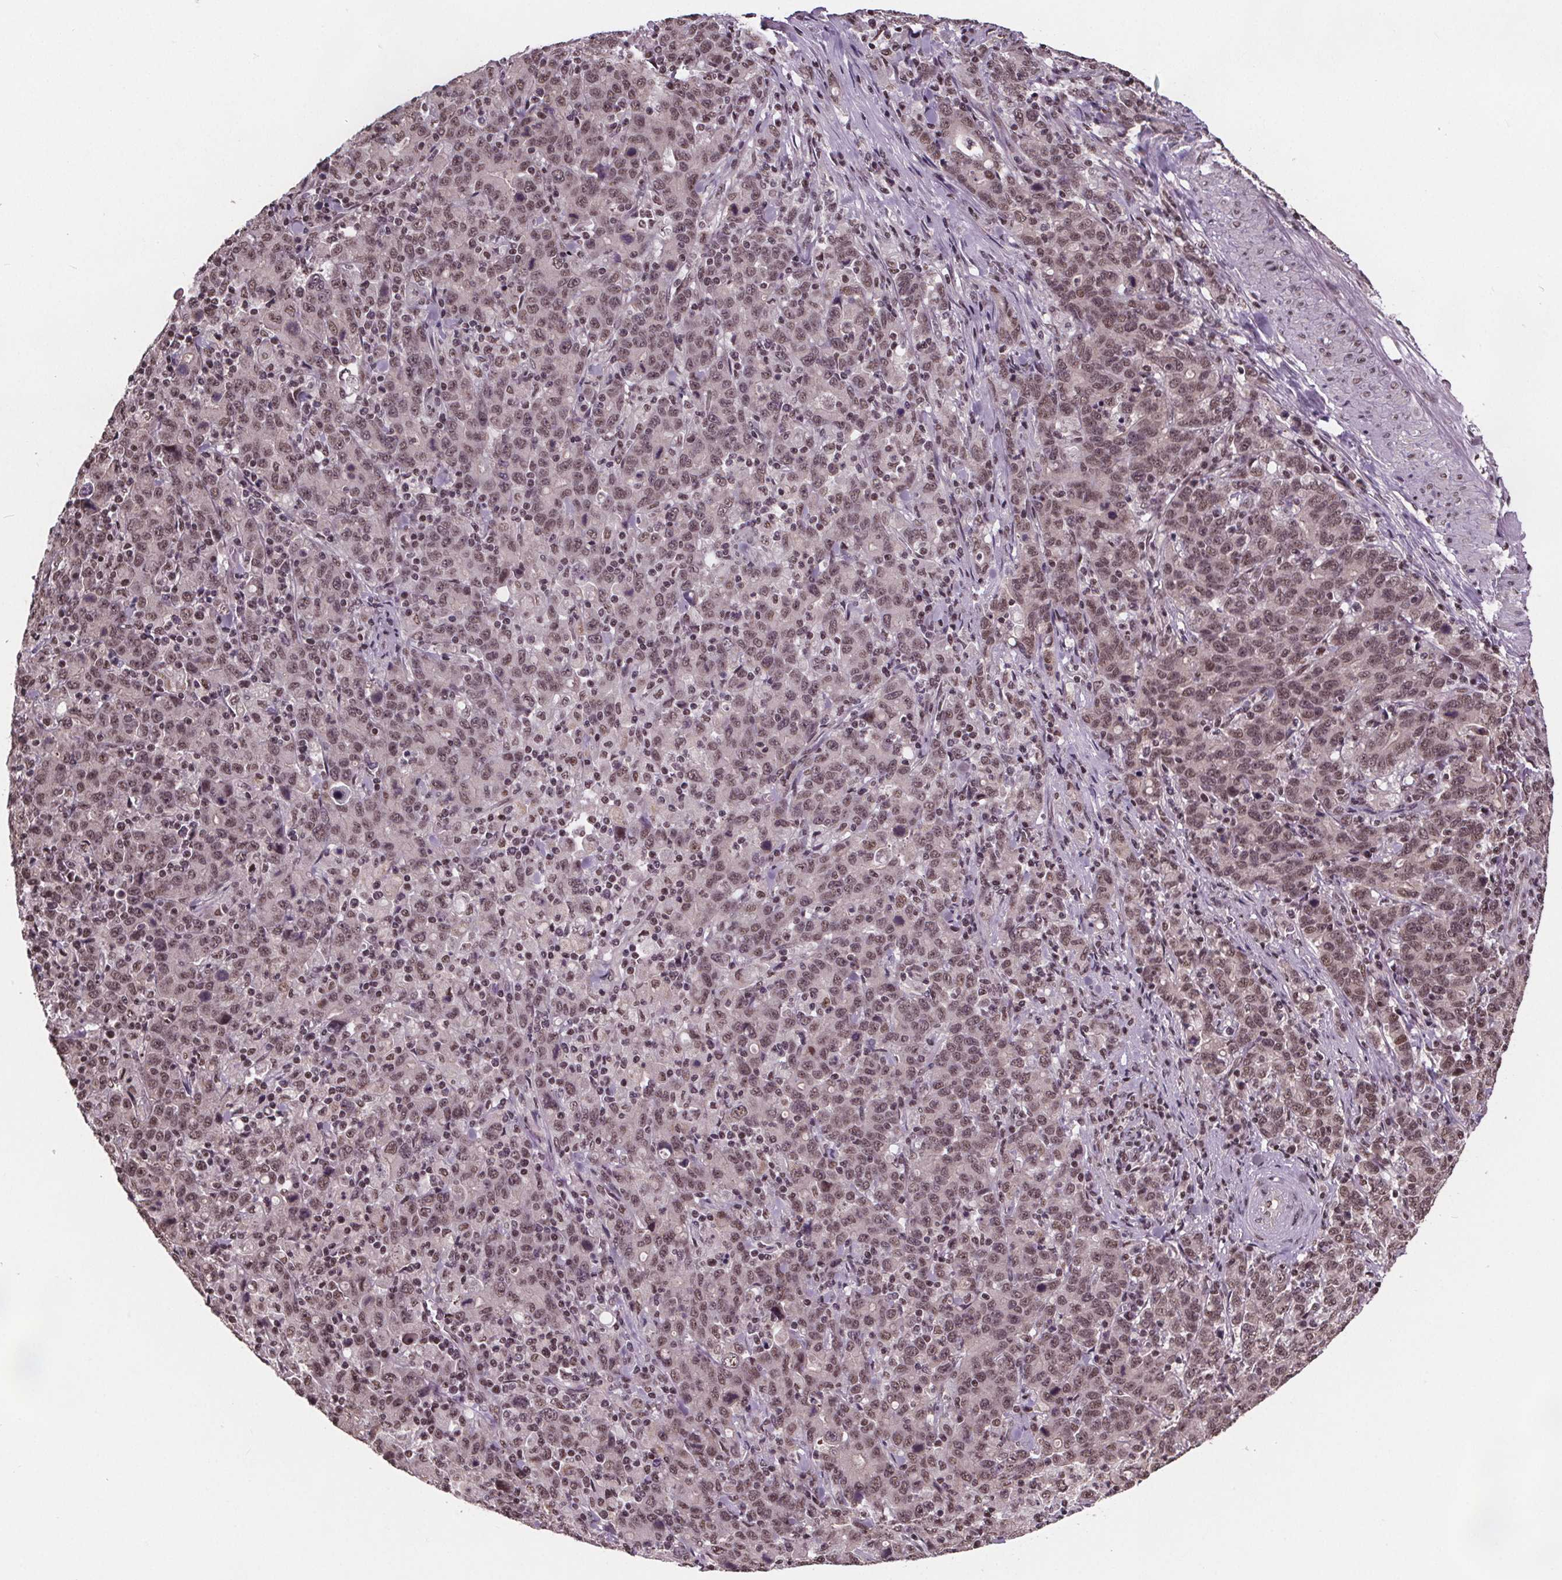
{"staining": {"intensity": "weak", "quantity": "25%-75%", "location": "nuclear"}, "tissue": "stomach cancer", "cell_type": "Tumor cells", "image_type": "cancer", "snomed": [{"axis": "morphology", "description": "Adenocarcinoma, NOS"}, {"axis": "topography", "description": "Stomach, upper"}], "caption": "A low amount of weak nuclear positivity is identified in approximately 25%-75% of tumor cells in stomach adenocarcinoma tissue.", "gene": "JARID2", "patient": {"sex": "male", "age": 69}}